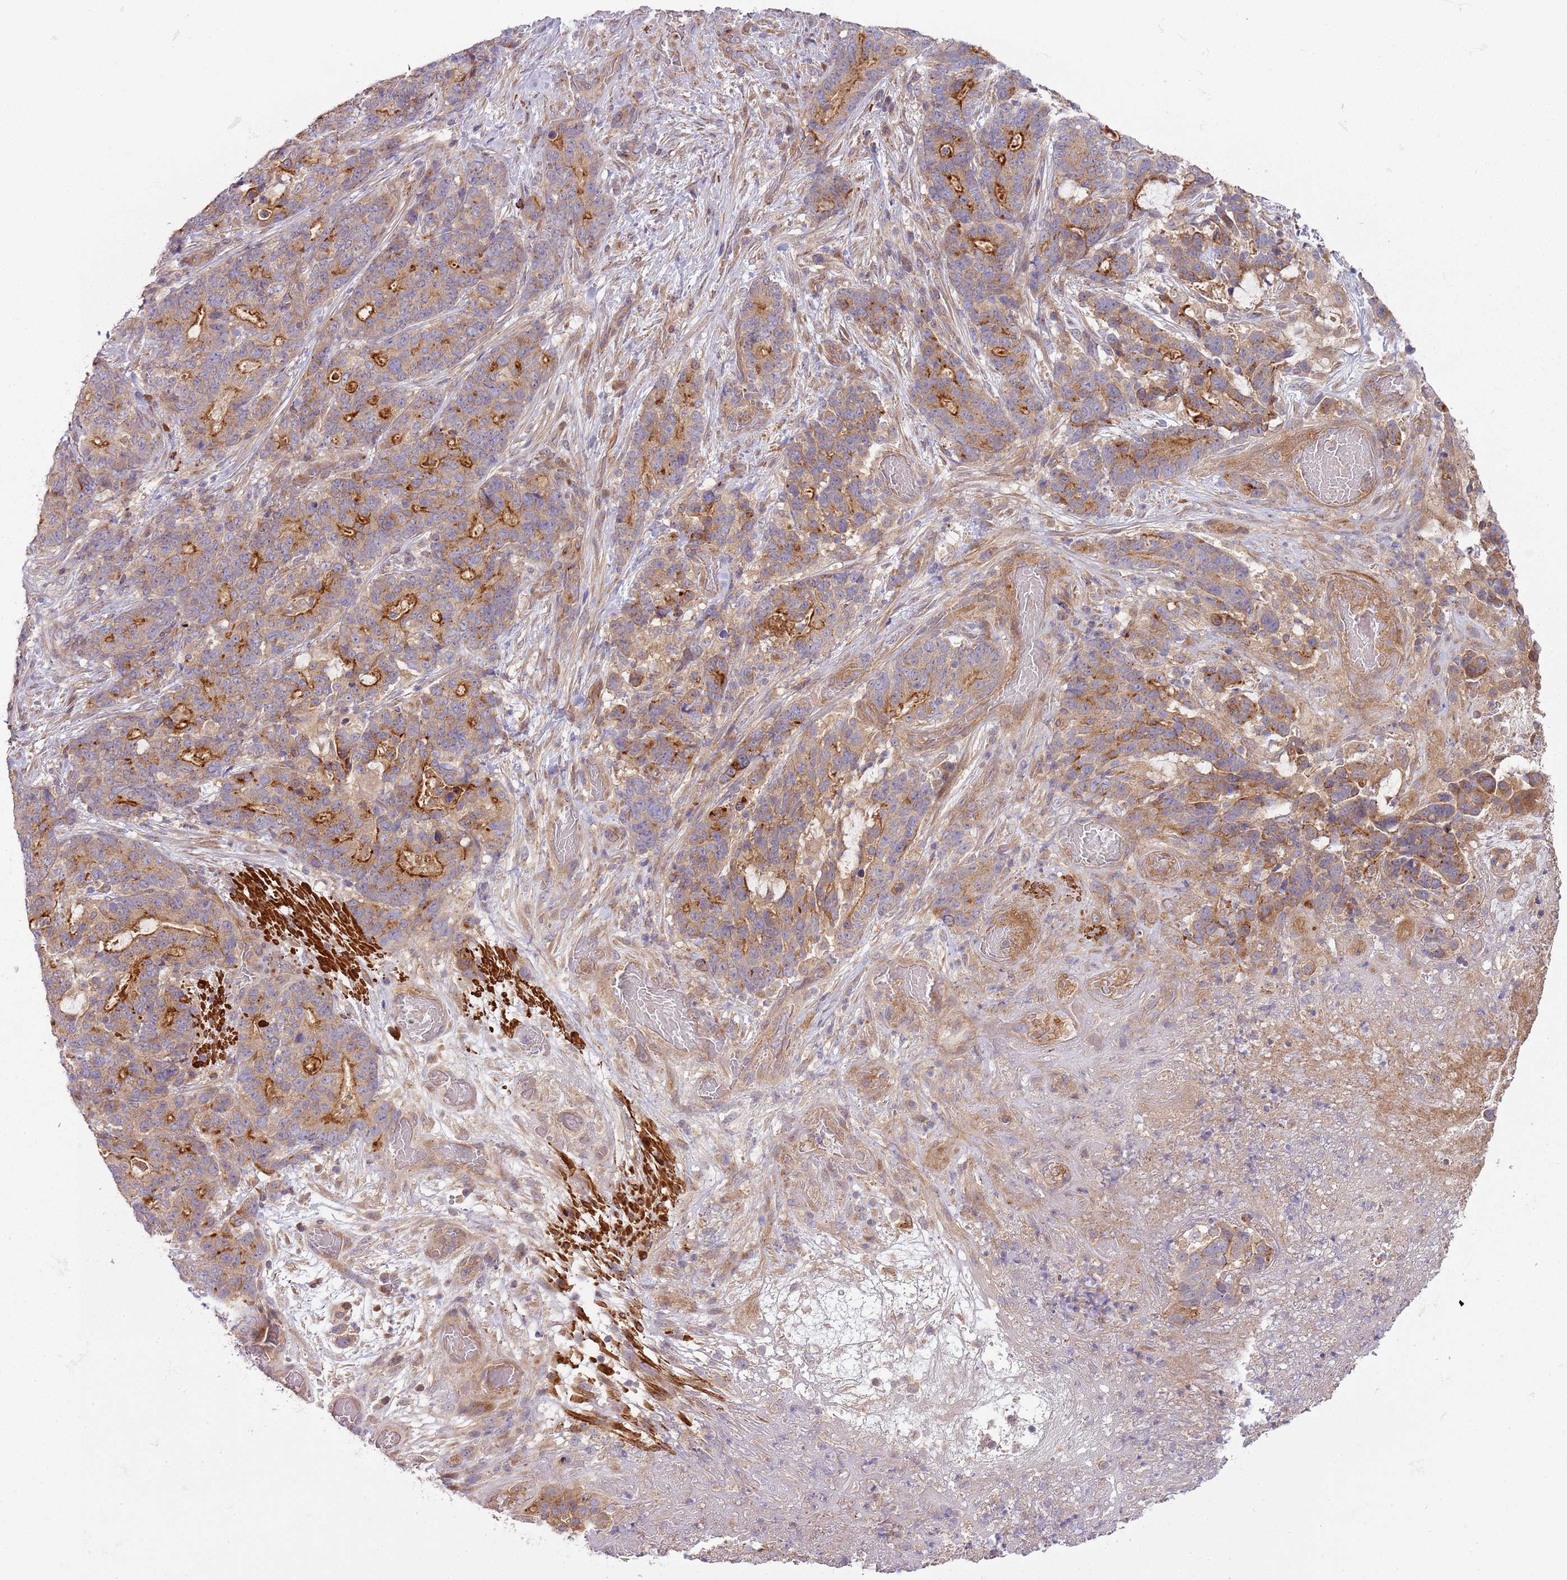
{"staining": {"intensity": "strong", "quantity": "<25%", "location": "cytoplasmic/membranous"}, "tissue": "stomach cancer", "cell_type": "Tumor cells", "image_type": "cancer", "snomed": [{"axis": "morphology", "description": "Normal tissue, NOS"}, {"axis": "morphology", "description": "Adenocarcinoma, NOS"}, {"axis": "topography", "description": "Stomach"}], "caption": "Protein analysis of adenocarcinoma (stomach) tissue displays strong cytoplasmic/membranous positivity in about <25% of tumor cells. The protein of interest is shown in brown color, while the nuclei are stained blue.", "gene": "RNF128", "patient": {"sex": "female", "age": 64}}